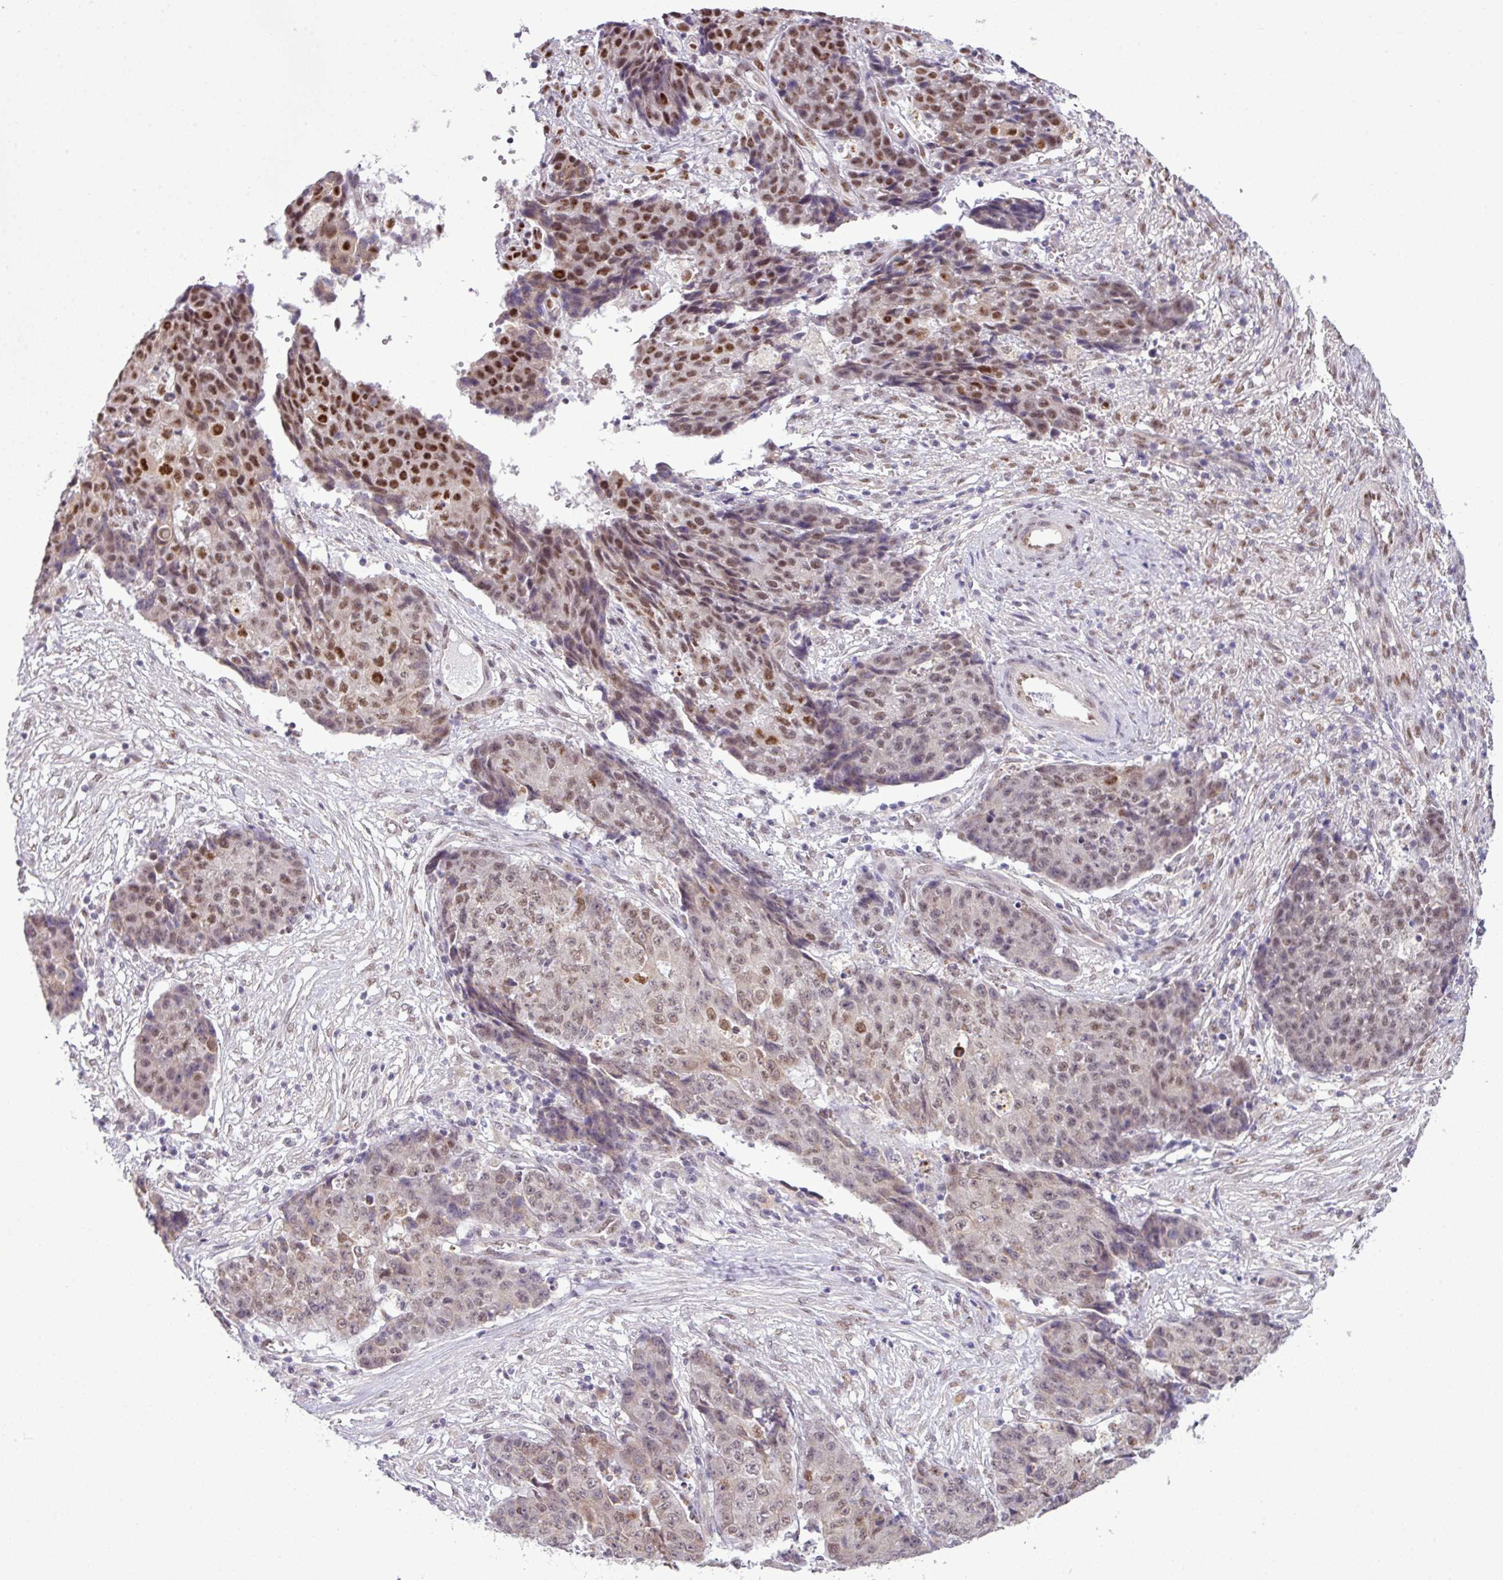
{"staining": {"intensity": "moderate", "quantity": ">75%", "location": "nuclear"}, "tissue": "ovarian cancer", "cell_type": "Tumor cells", "image_type": "cancer", "snomed": [{"axis": "morphology", "description": "Carcinoma, endometroid"}, {"axis": "topography", "description": "Ovary"}], "caption": "This histopathology image reveals ovarian cancer (endometroid carcinoma) stained with IHC to label a protein in brown. The nuclear of tumor cells show moderate positivity for the protein. Nuclei are counter-stained blue.", "gene": "ZNF217", "patient": {"sex": "female", "age": 42}}